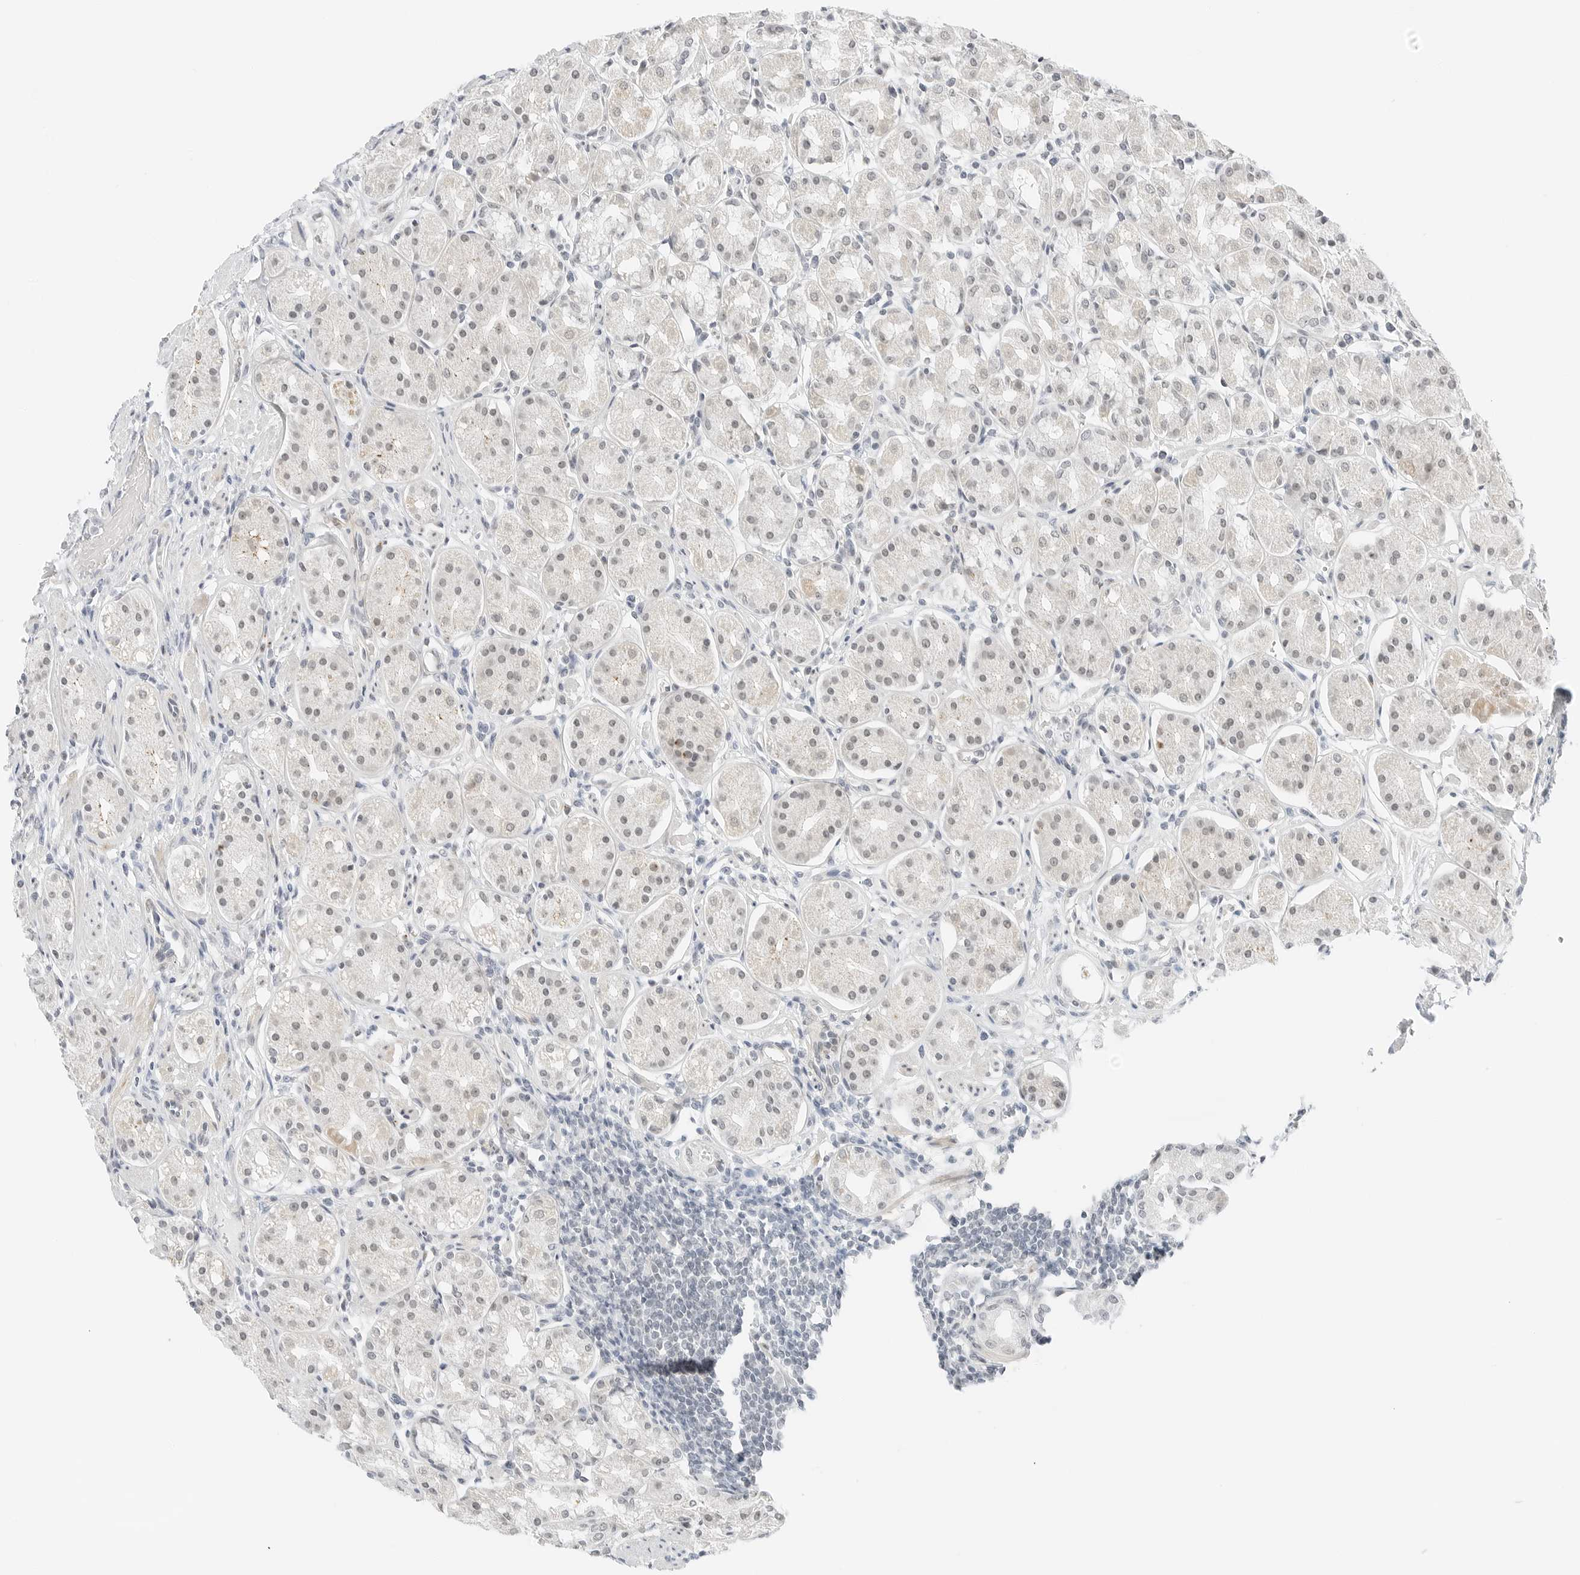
{"staining": {"intensity": "weak", "quantity": "<25%", "location": "nuclear"}, "tissue": "stomach", "cell_type": "Glandular cells", "image_type": "normal", "snomed": [{"axis": "morphology", "description": "Normal tissue, NOS"}, {"axis": "topography", "description": "Stomach"}, {"axis": "topography", "description": "Stomach, lower"}], "caption": "Histopathology image shows no protein positivity in glandular cells of normal stomach.", "gene": "CCSAP", "patient": {"sex": "female", "age": 56}}